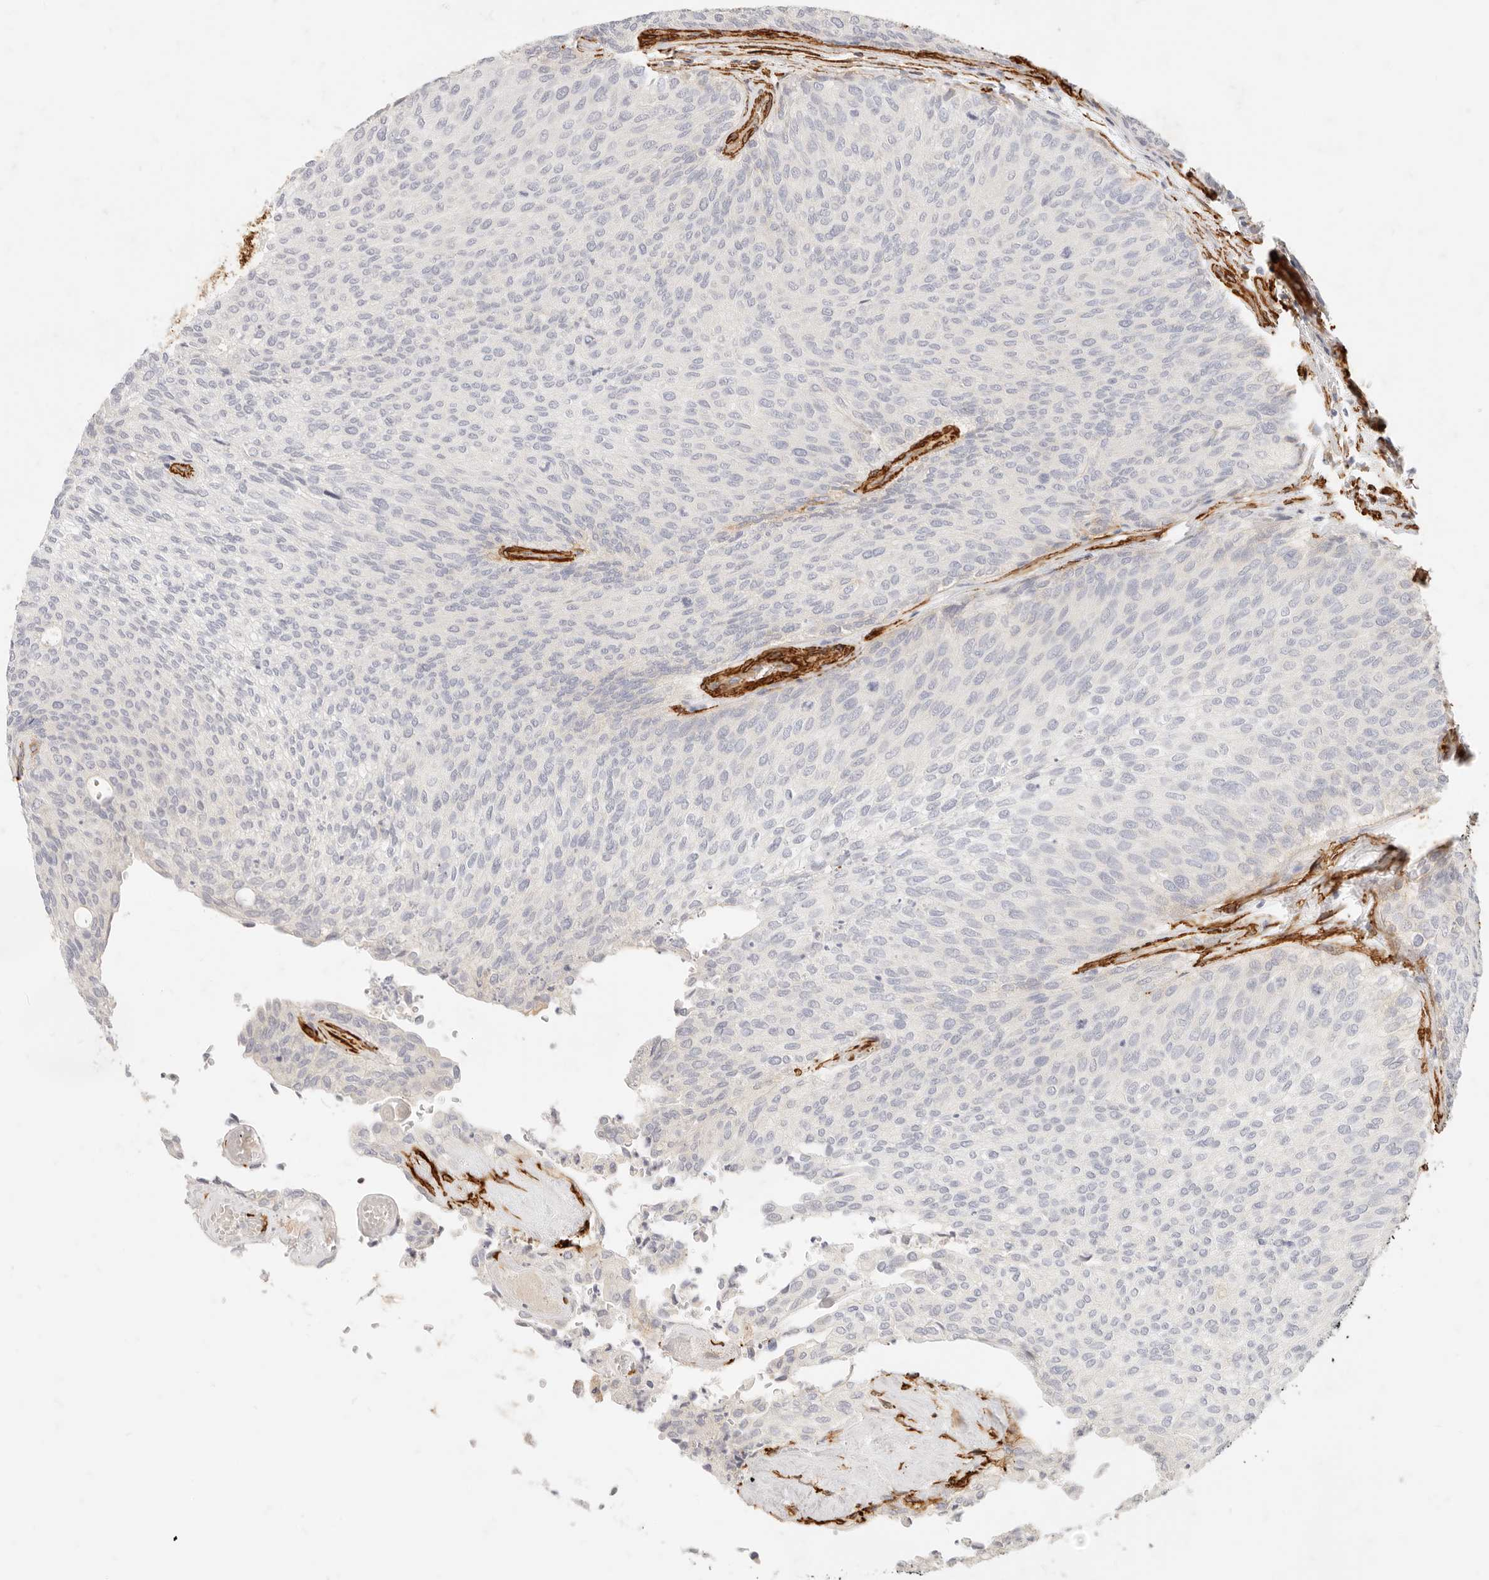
{"staining": {"intensity": "negative", "quantity": "none", "location": "none"}, "tissue": "urothelial cancer", "cell_type": "Tumor cells", "image_type": "cancer", "snomed": [{"axis": "morphology", "description": "Urothelial carcinoma, Low grade"}, {"axis": "topography", "description": "Urinary bladder"}], "caption": "Urothelial cancer was stained to show a protein in brown. There is no significant staining in tumor cells. (Brightfield microscopy of DAB (3,3'-diaminobenzidine) immunohistochemistry at high magnification).", "gene": "TMTC2", "patient": {"sex": "female", "age": 79}}